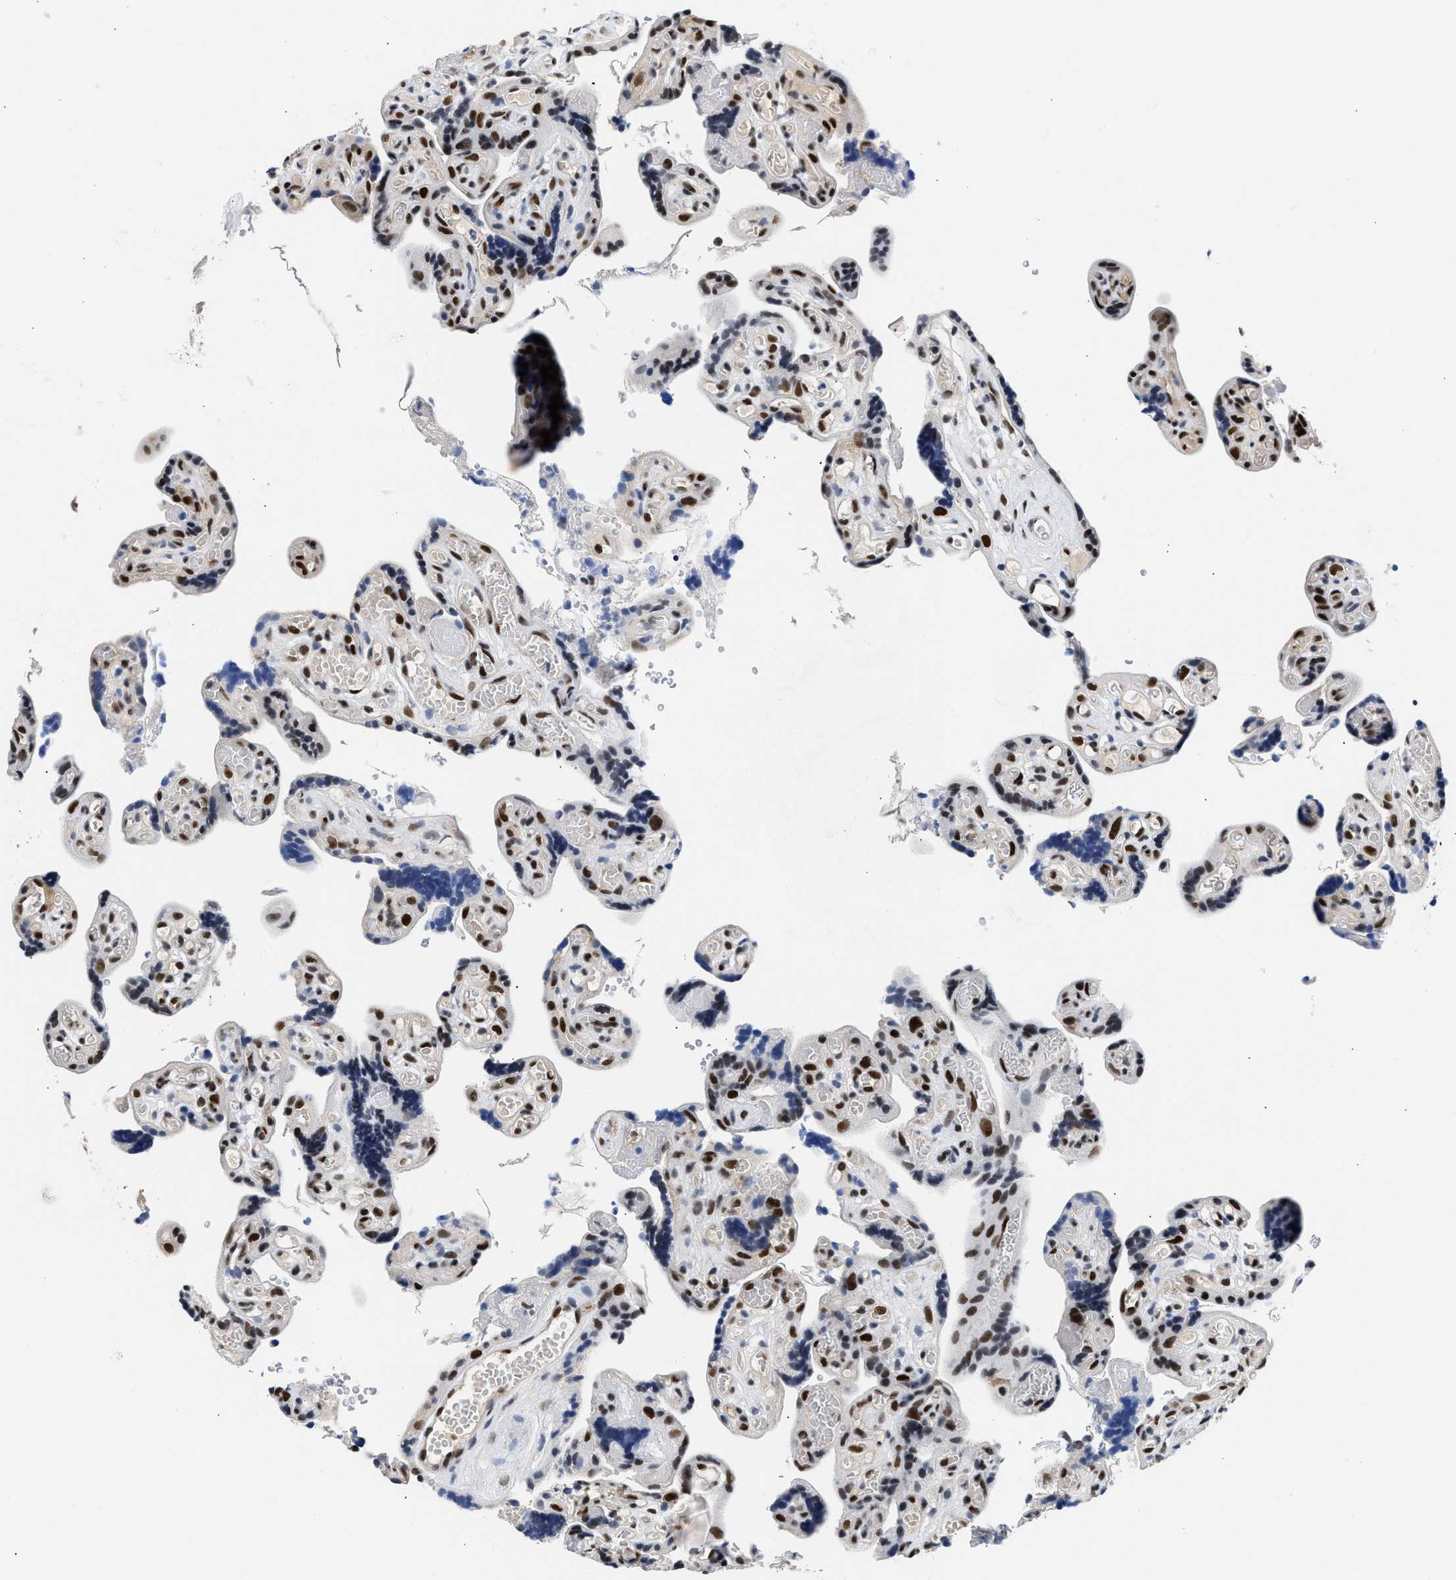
{"staining": {"intensity": "strong", "quantity": ">75%", "location": "nuclear"}, "tissue": "placenta", "cell_type": "Decidual cells", "image_type": "normal", "snomed": [{"axis": "morphology", "description": "Normal tissue, NOS"}, {"axis": "topography", "description": "Placenta"}], "caption": "Immunohistochemistry of normal placenta demonstrates high levels of strong nuclear staining in about >75% of decidual cells.", "gene": "XPO5", "patient": {"sex": "female", "age": 30}}